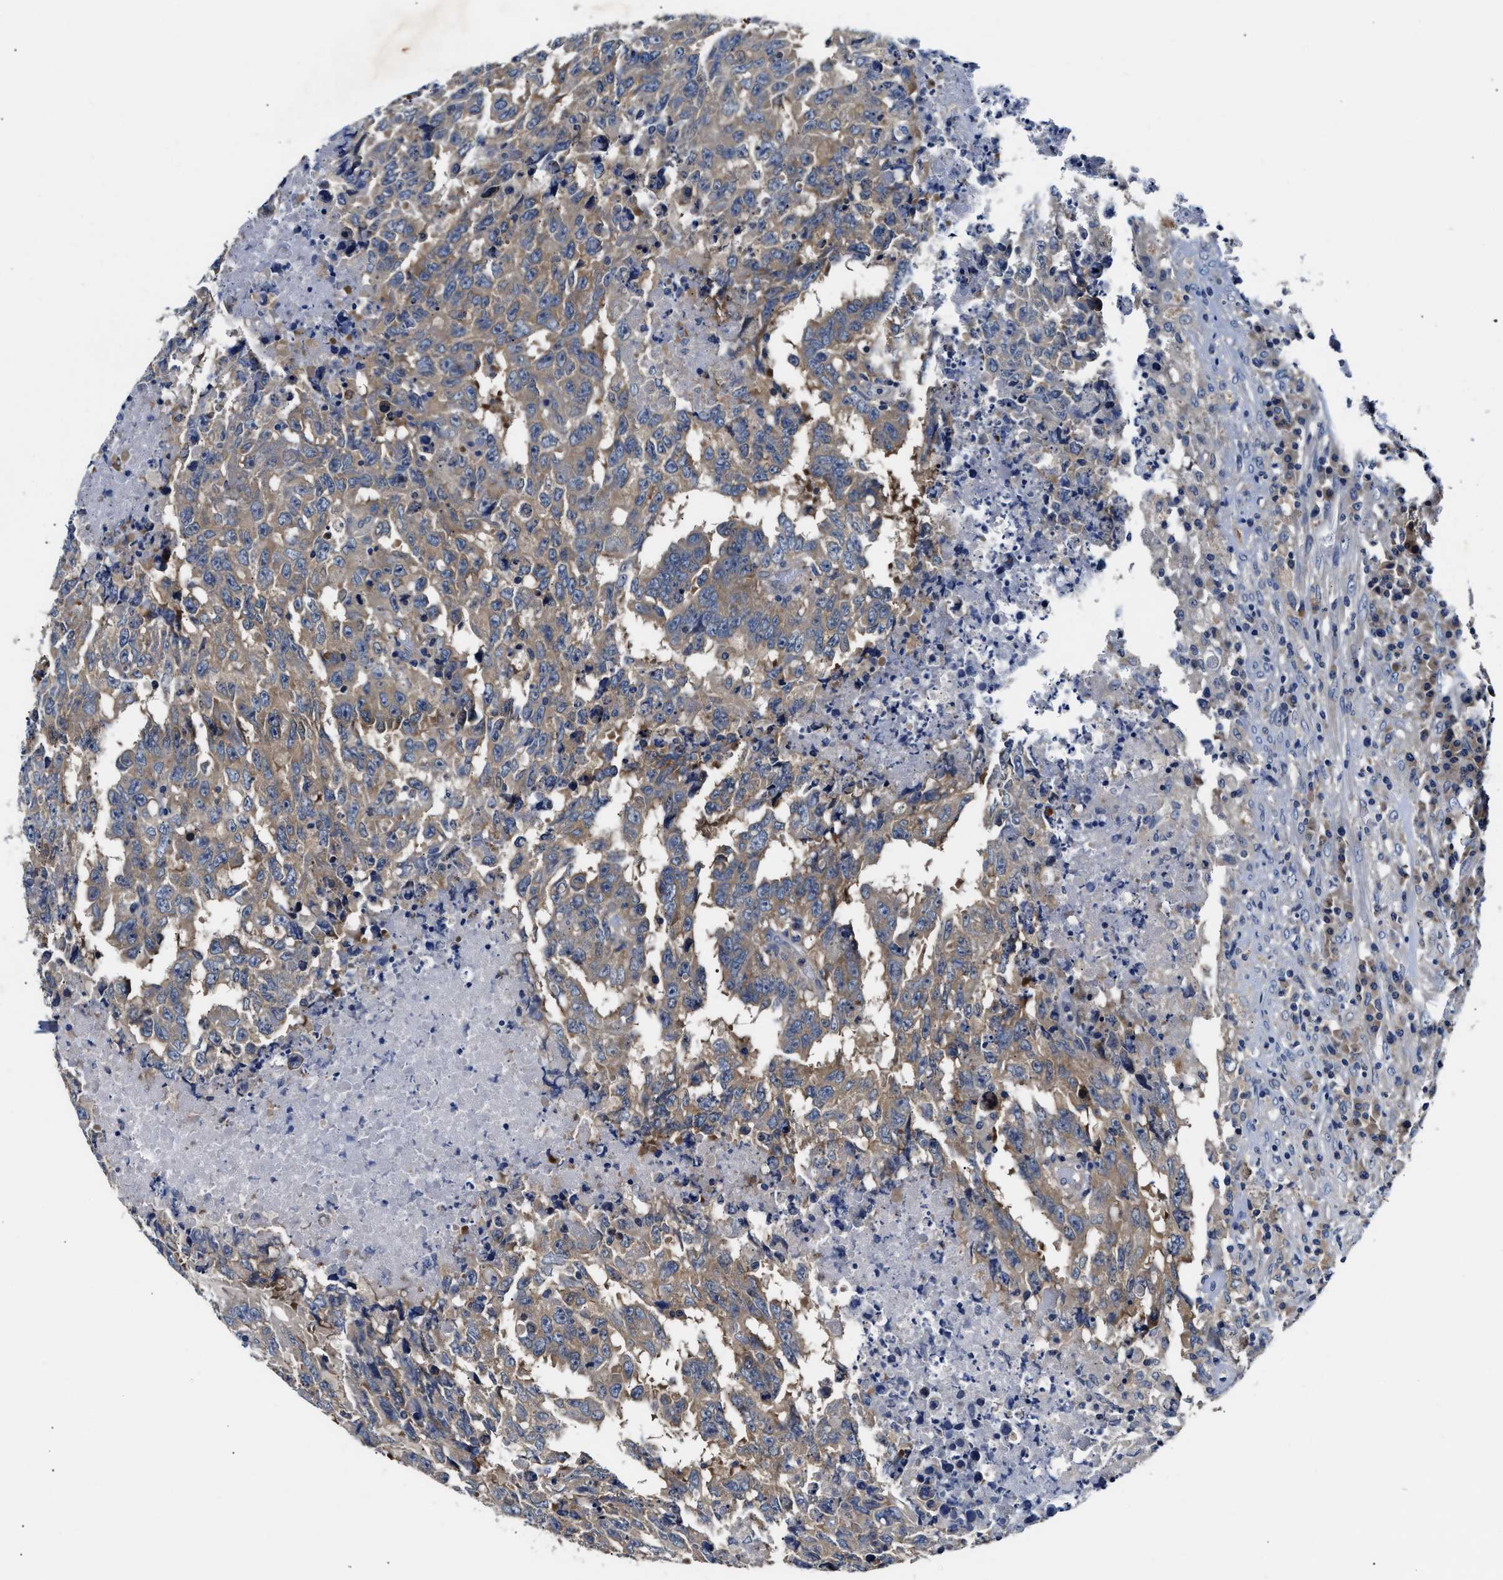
{"staining": {"intensity": "weak", "quantity": "<25%", "location": "cytoplasmic/membranous"}, "tissue": "testis cancer", "cell_type": "Tumor cells", "image_type": "cancer", "snomed": [{"axis": "morphology", "description": "Necrosis, NOS"}, {"axis": "morphology", "description": "Carcinoma, Embryonal, NOS"}, {"axis": "topography", "description": "Testis"}], "caption": "This is an immunohistochemistry micrograph of testis embryonal carcinoma. There is no expression in tumor cells.", "gene": "FAM185A", "patient": {"sex": "male", "age": 19}}